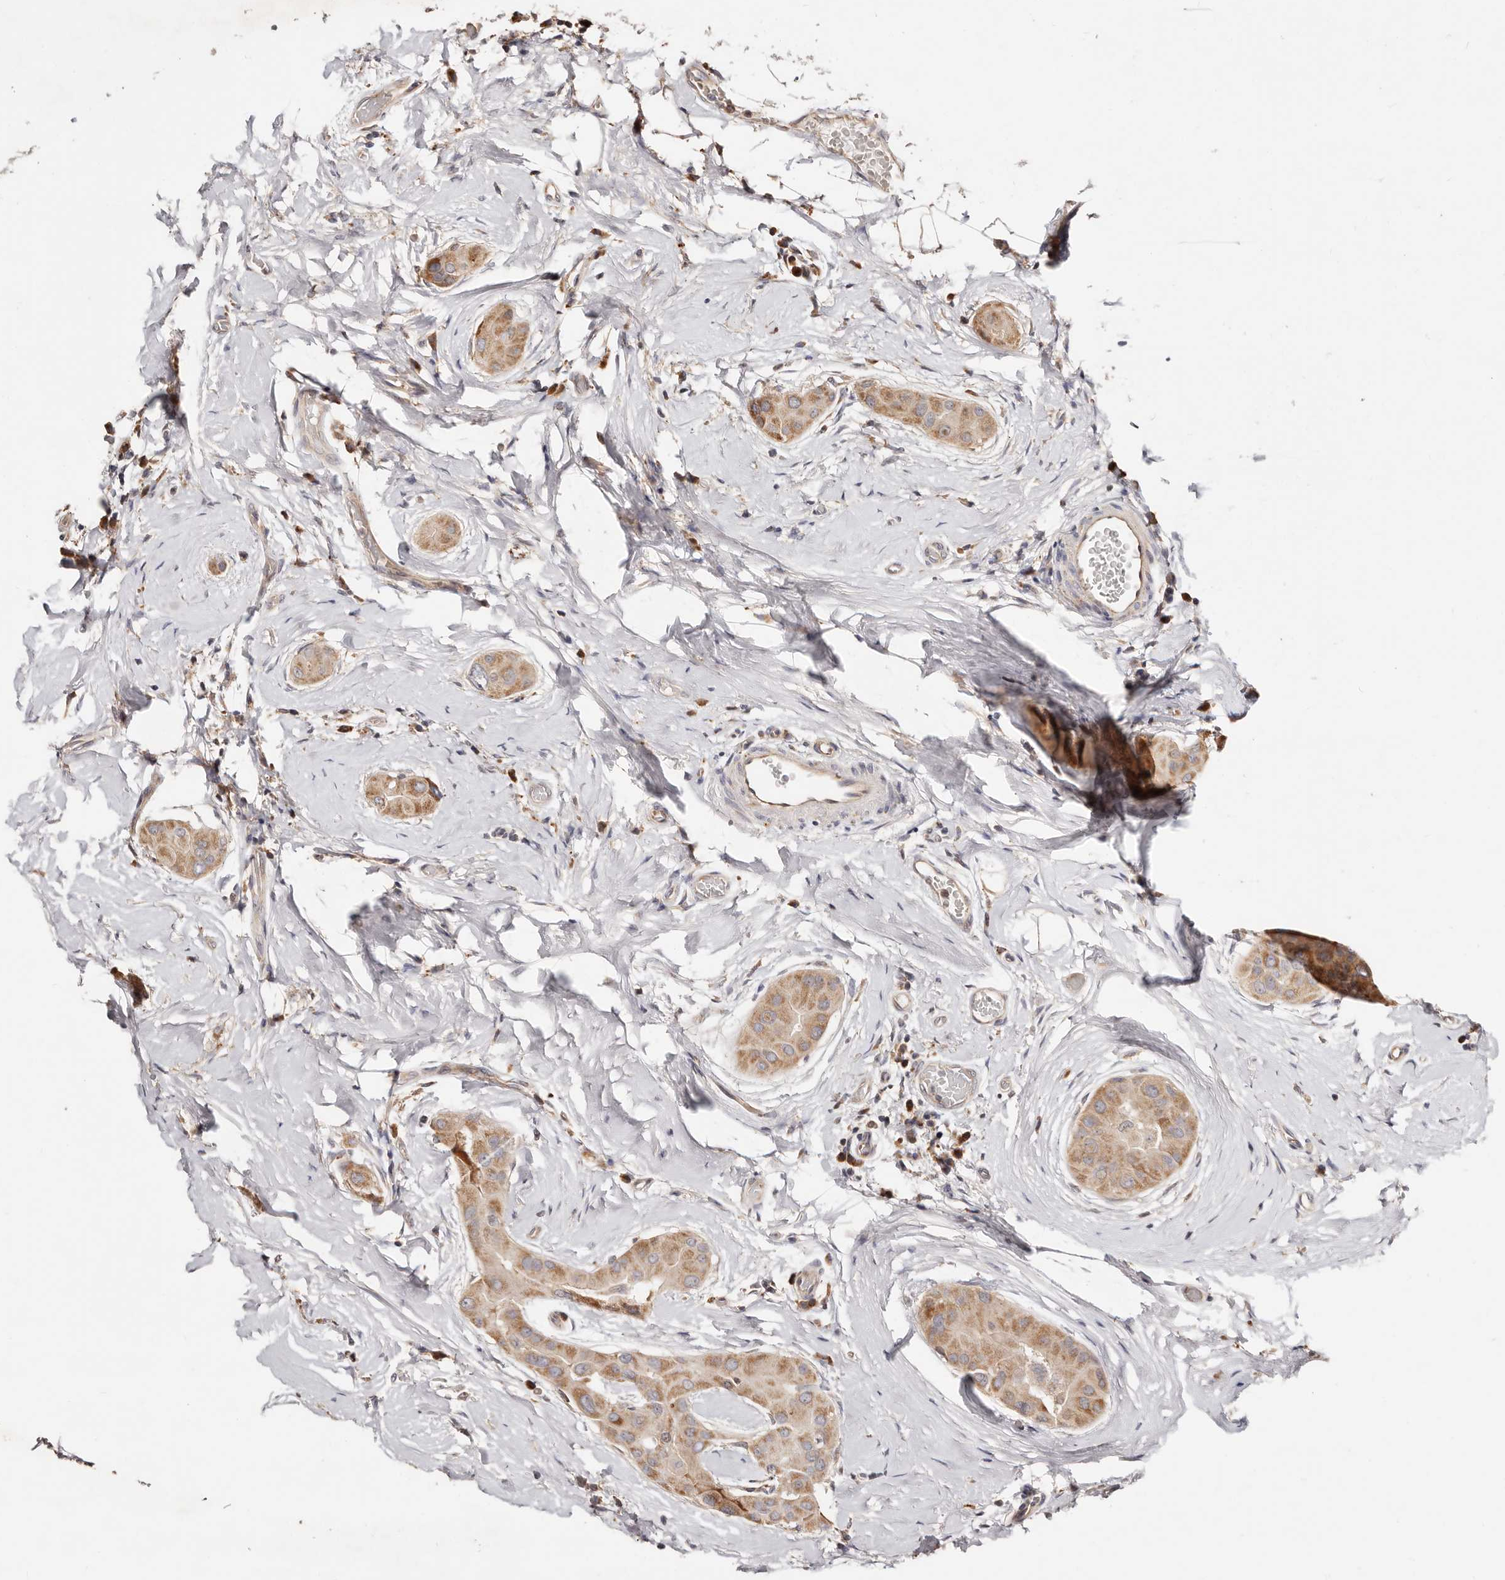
{"staining": {"intensity": "moderate", "quantity": ">75%", "location": "cytoplasmic/membranous"}, "tissue": "thyroid cancer", "cell_type": "Tumor cells", "image_type": "cancer", "snomed": [{"axis": "morphology", "description": "Papillary adenocarcinoma, NOS"}, {"axis": "topography", "description": "Thyroid gland"}], "caption": "Immunohistochemical staining of papillary adenocarcinoma (thyroid) exhibits moderate cytoplasmic/membranous protein expression in approximately >75% of tumor cells.", "gene": "USP33", "patient": {"sex": "male", "age": 33}}